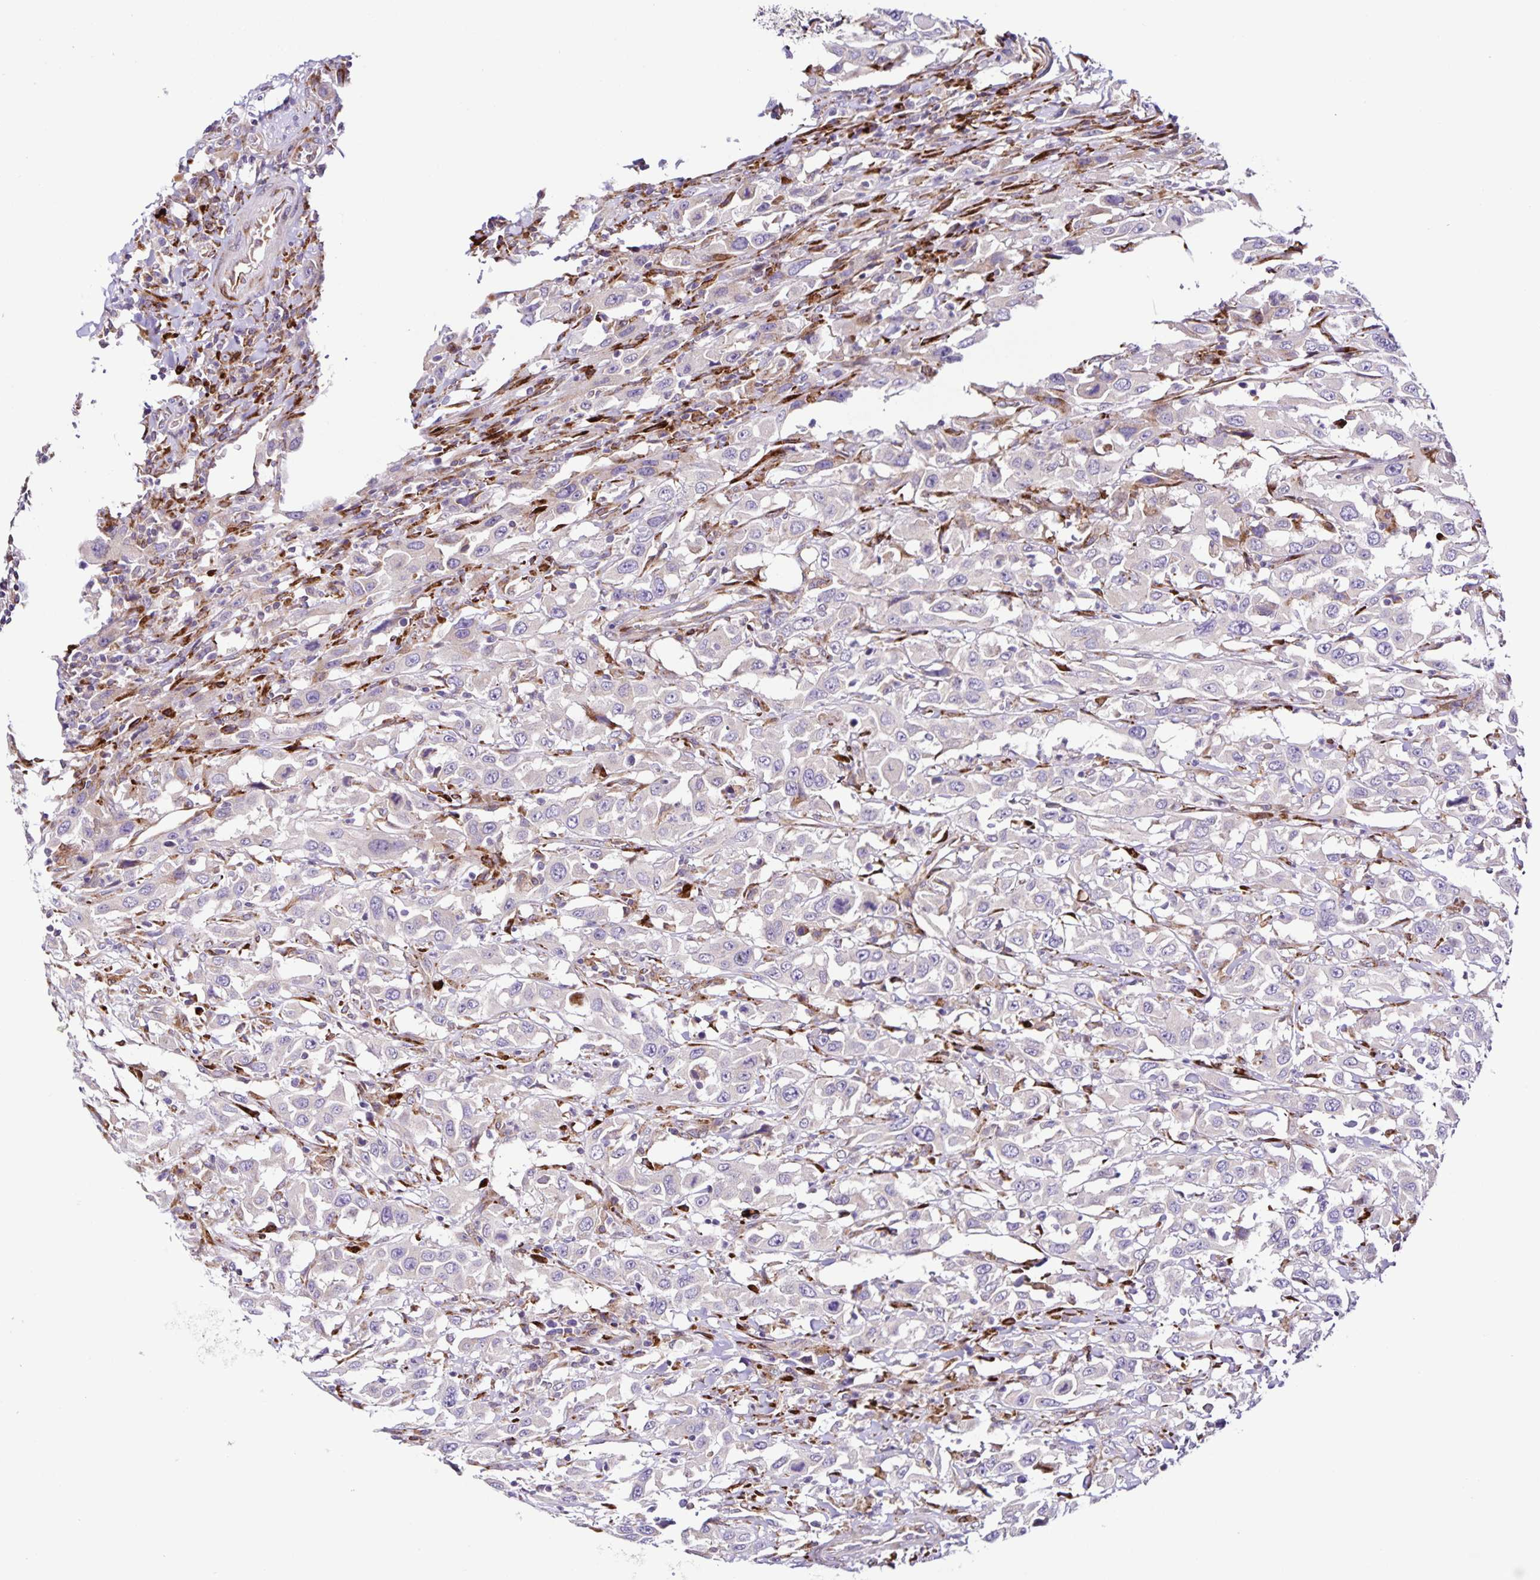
{"staining": {"intensity": "negative", "quantity": "none", "location": "none"}, "tissue": "urothelial cancer", "cell_type": "Tumor cells", "image_type": "cancer", "snomed": [{"axis": "morphology", "description": "Urothelial carcinoma, High grade"}, {"axis": "topography", "description": "Urinary bladder"}], "caption": "Human urothelial cancer stained for a protein using IHC reveals no expression in tumor cells.", "gene": "OSBPL5", "patient": {"sex": "male", "age": 61}}